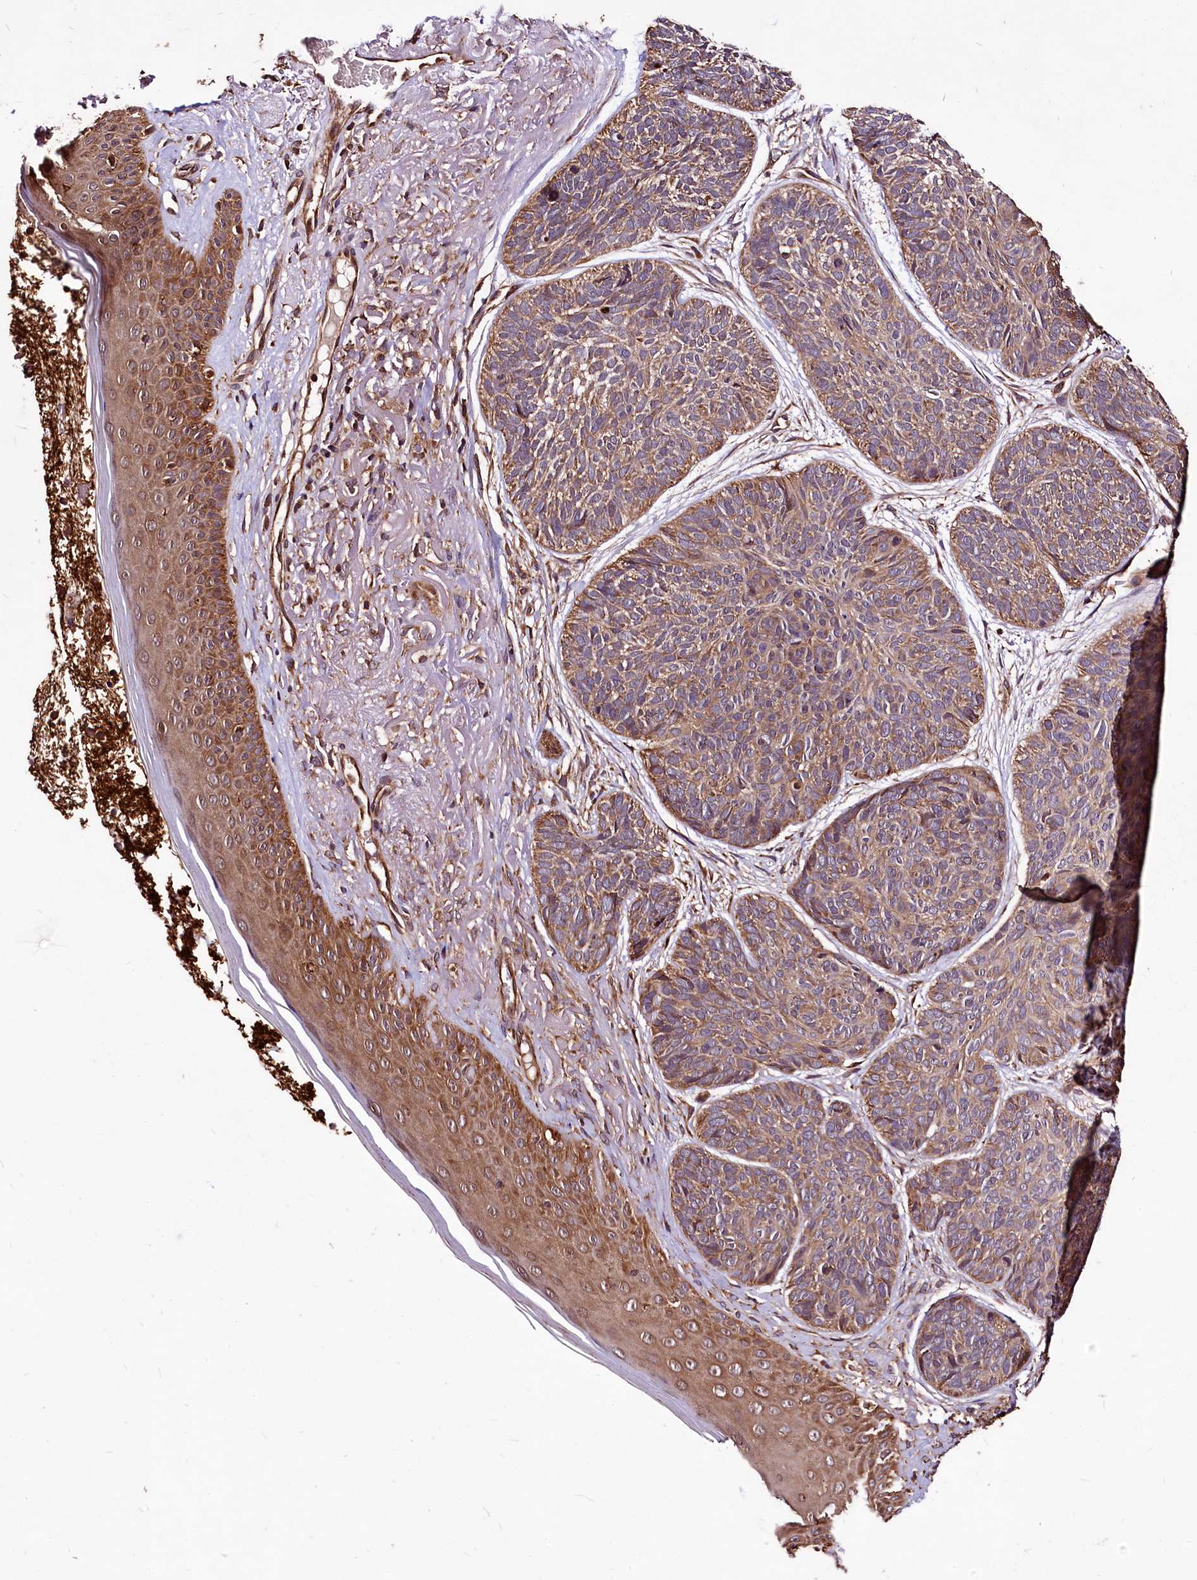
{"staining": {"intensity": "moderate", "quantity": ">75%", "location": "cytoplasmic/membranous"}, "tissue": "skin cancer", "cell_type": "Tumor cells", "image_type": "cancer", "snomed": [{"axis": "morphology", "description": "Normal tissue, NOS"}, {"axis": "morphology", "description": "Basal cell carcinoma"}, {"axis": "topography", "description": "Skin"}], "caption": "Tumor cells display medium levels of moderate cytoplasmic/membranous staining in approximately >75% of cells in human basal cell carcinoma (skin).", "gene": "LRSAM1", "patient": {"sex": "male", "age": 66}}